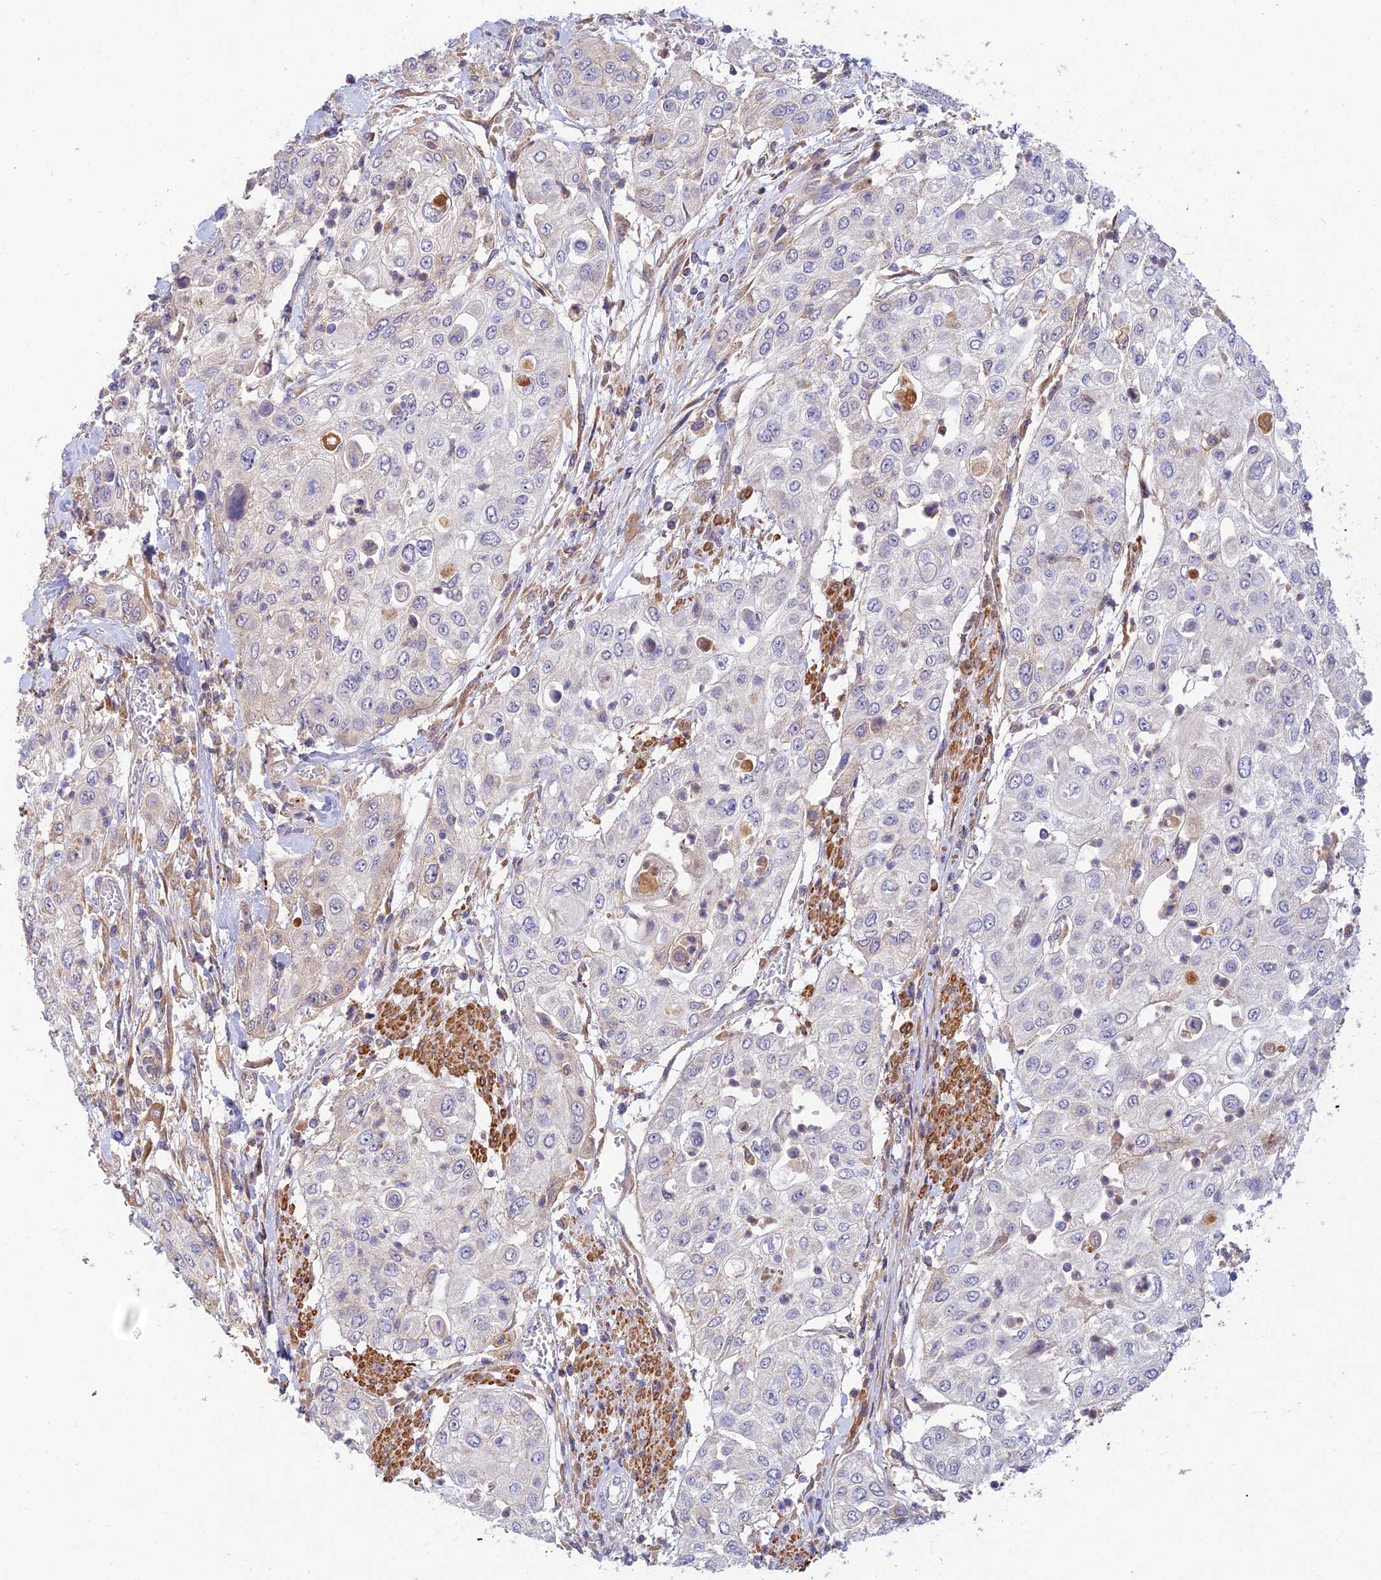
{"staining": {"intensity": "moderate", "quantity": "<25%", "location": "cytoplasmic/membranous"}, "tissue": "urothelial cancer", "cell_type": "Tumor cells", "image_type": "cancer", "snomed": [{"axis": "morphology", "description": "Urothelial carcinoma, High grade"}, {"axis": "topography", "description": "Urinary bladder"}], "caption": "This histopathology image exhibits high-grade urothelial carcinoma stained with immunohistochemistry to label a protein in brown. The cytoplasmic/membranous of tumor cells show moderate positivity for the protein. Nuclei are counter-stained blue.", "gene": "ACSM5", "patient": {"sex": "female", "age": 79}}